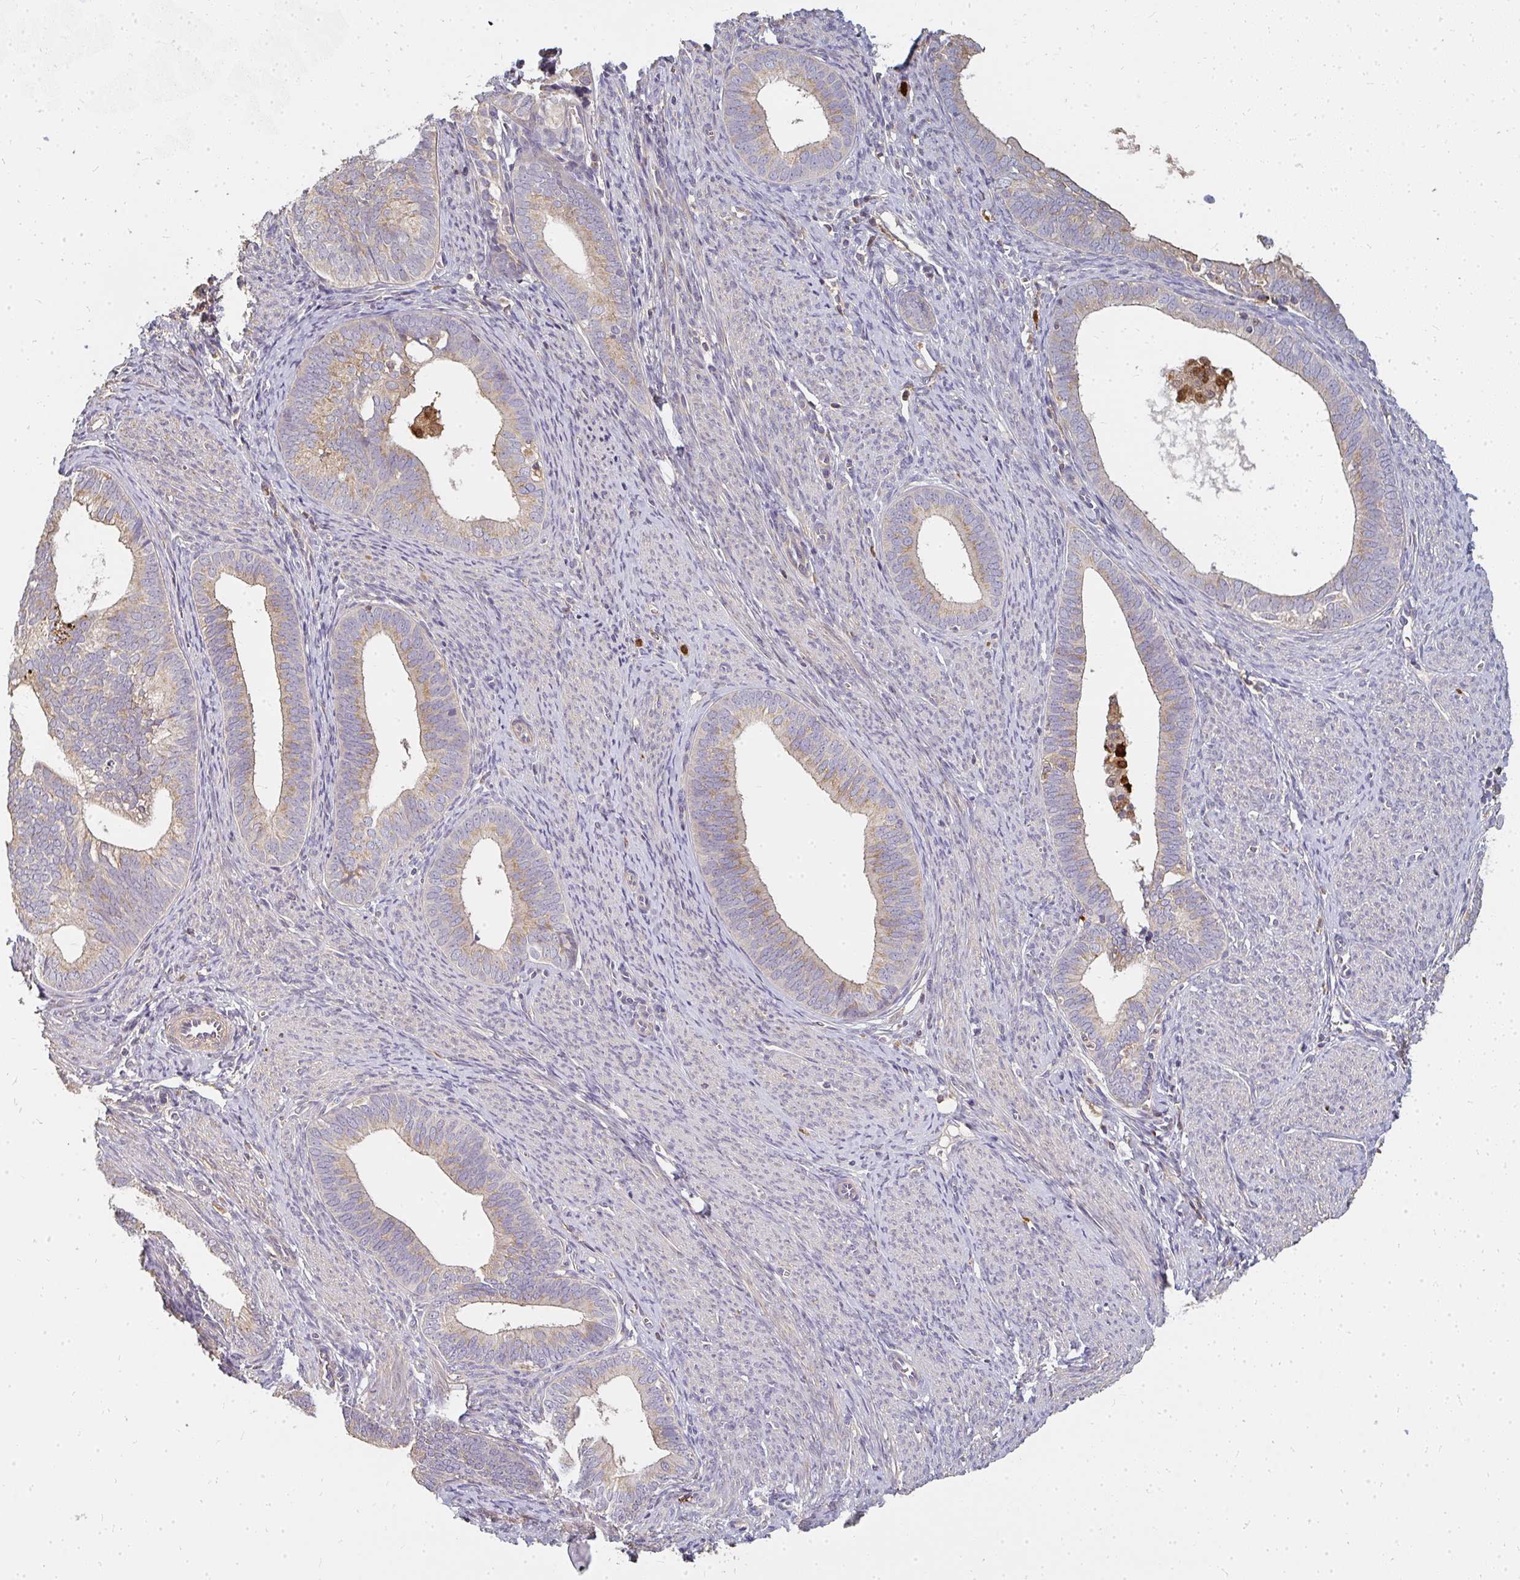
{"staining": {"intensity": "weak", "quantity": "25%-75%", "location": "cytoplasmic/membranous"}, "tissue": "endometrial cancer", "cell_type": "Tumor cells", "image_type": "cancer", "snomed": [{"axis": "morphology", "description": "Adenocarcinoma, NOS"}, {"axis": "topography", "description": "Endometrium"}], "caption": "IHC (DAB) staining of human endometrial cancer (adenocarcinoma) demonstrates weak cytoplasmic/membranous protein expression in approximately 25%-75% of tumor cells.", "gene": "CNTRL", "patient": {"sex": "female", "age": 75}}